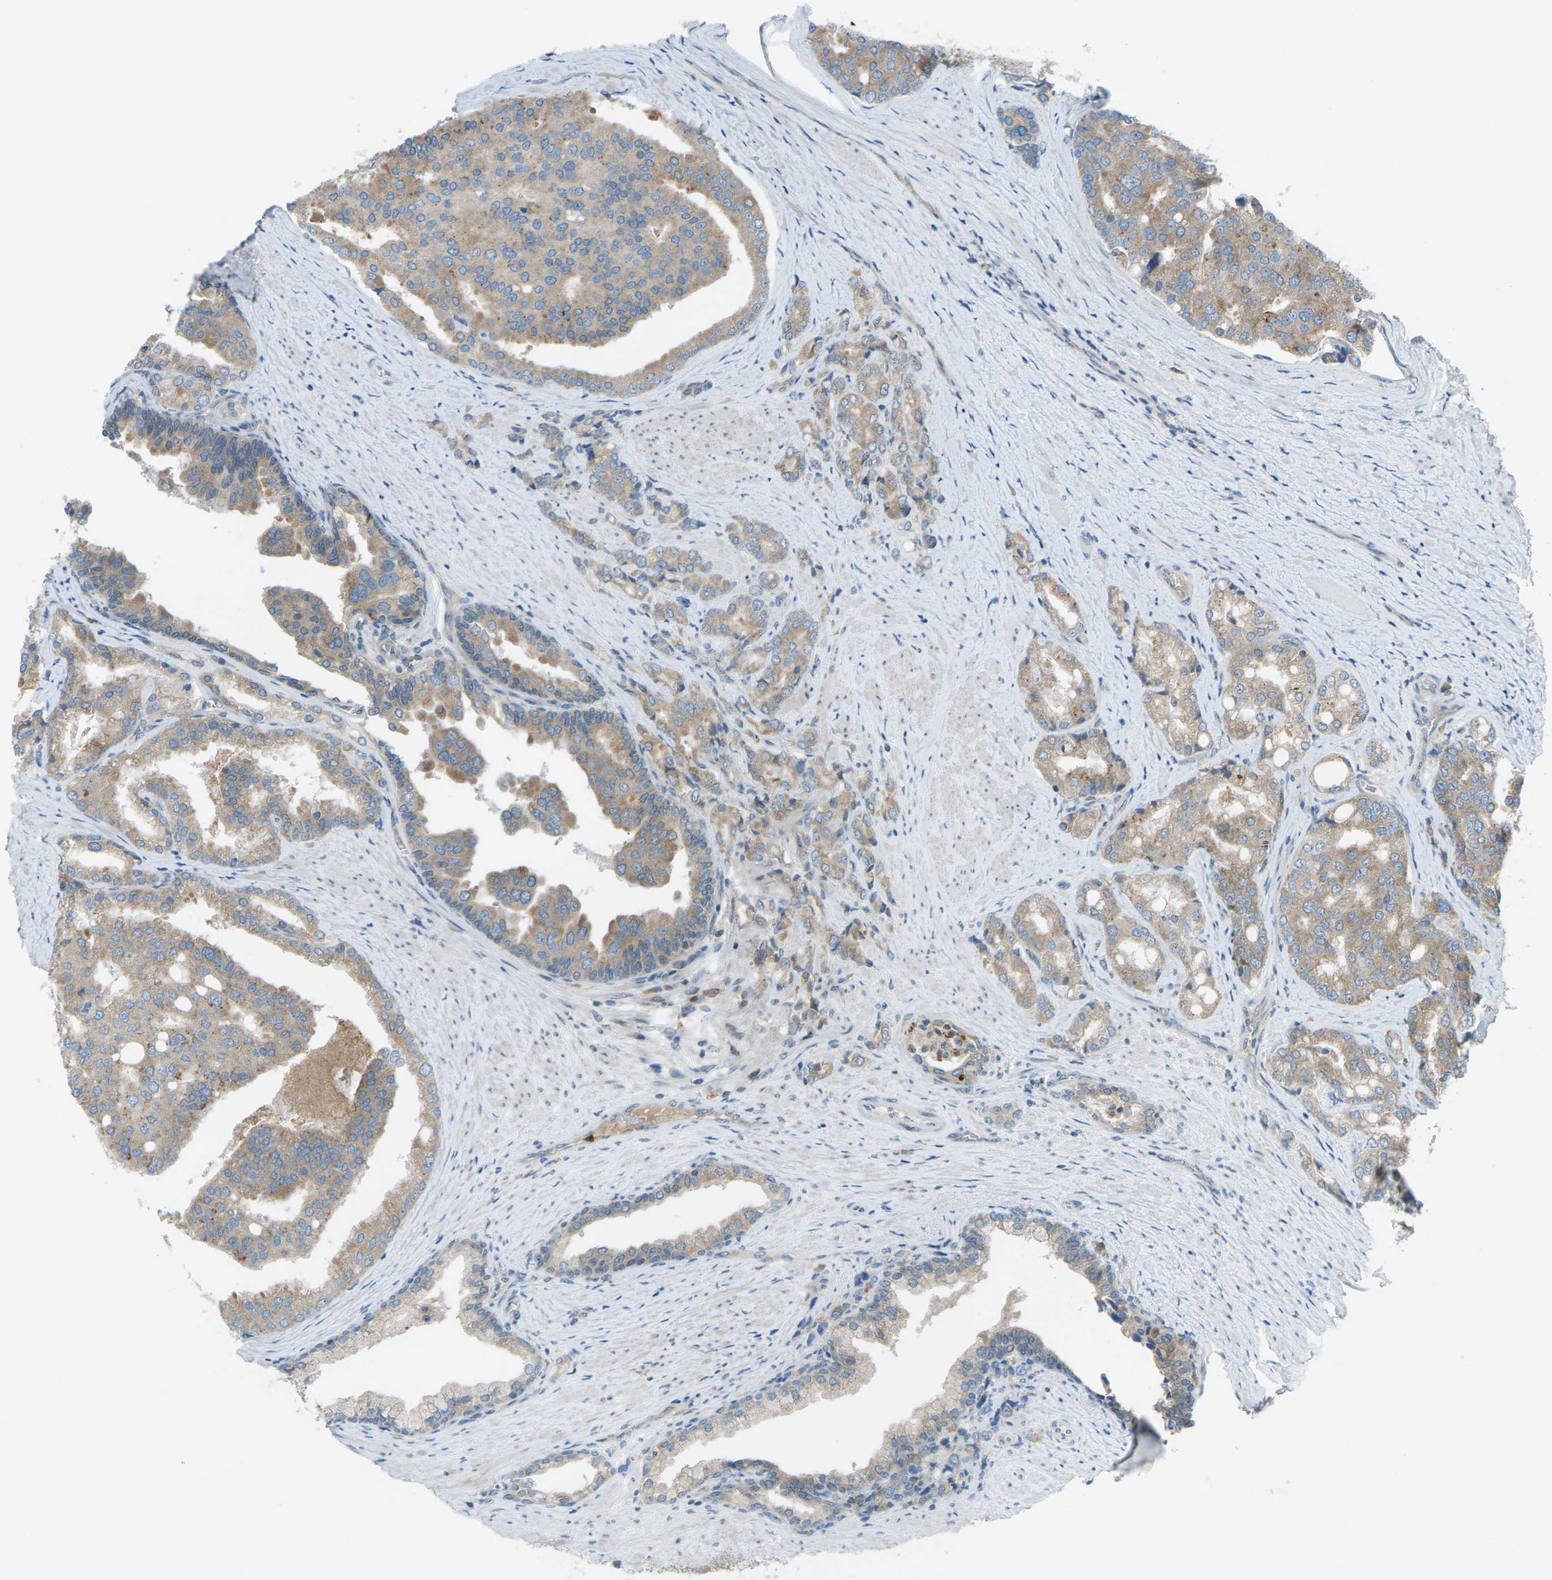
{"staining": {"intensity": "moderate", "quantity": "25%-75%", "location": "cytoplasmic/membranous"}, "tissue": "prostate cancer", "cell_type": "Tumor cells", "image_type": "cancer", "snomed": [{"axis": "morphology", "description": "Adenocarcinoma, High grade"}, {"axis": "topography", "description": "Prostate"}], "caption": "Protein staining reveals moderate cytoplasmic/membranous staining in approximately 25%-75% of tumor cells in prostate high-grade adenocarcinoma.", "gene": "DYRK1A", "patient": {"sex": "male", "age": 50}}